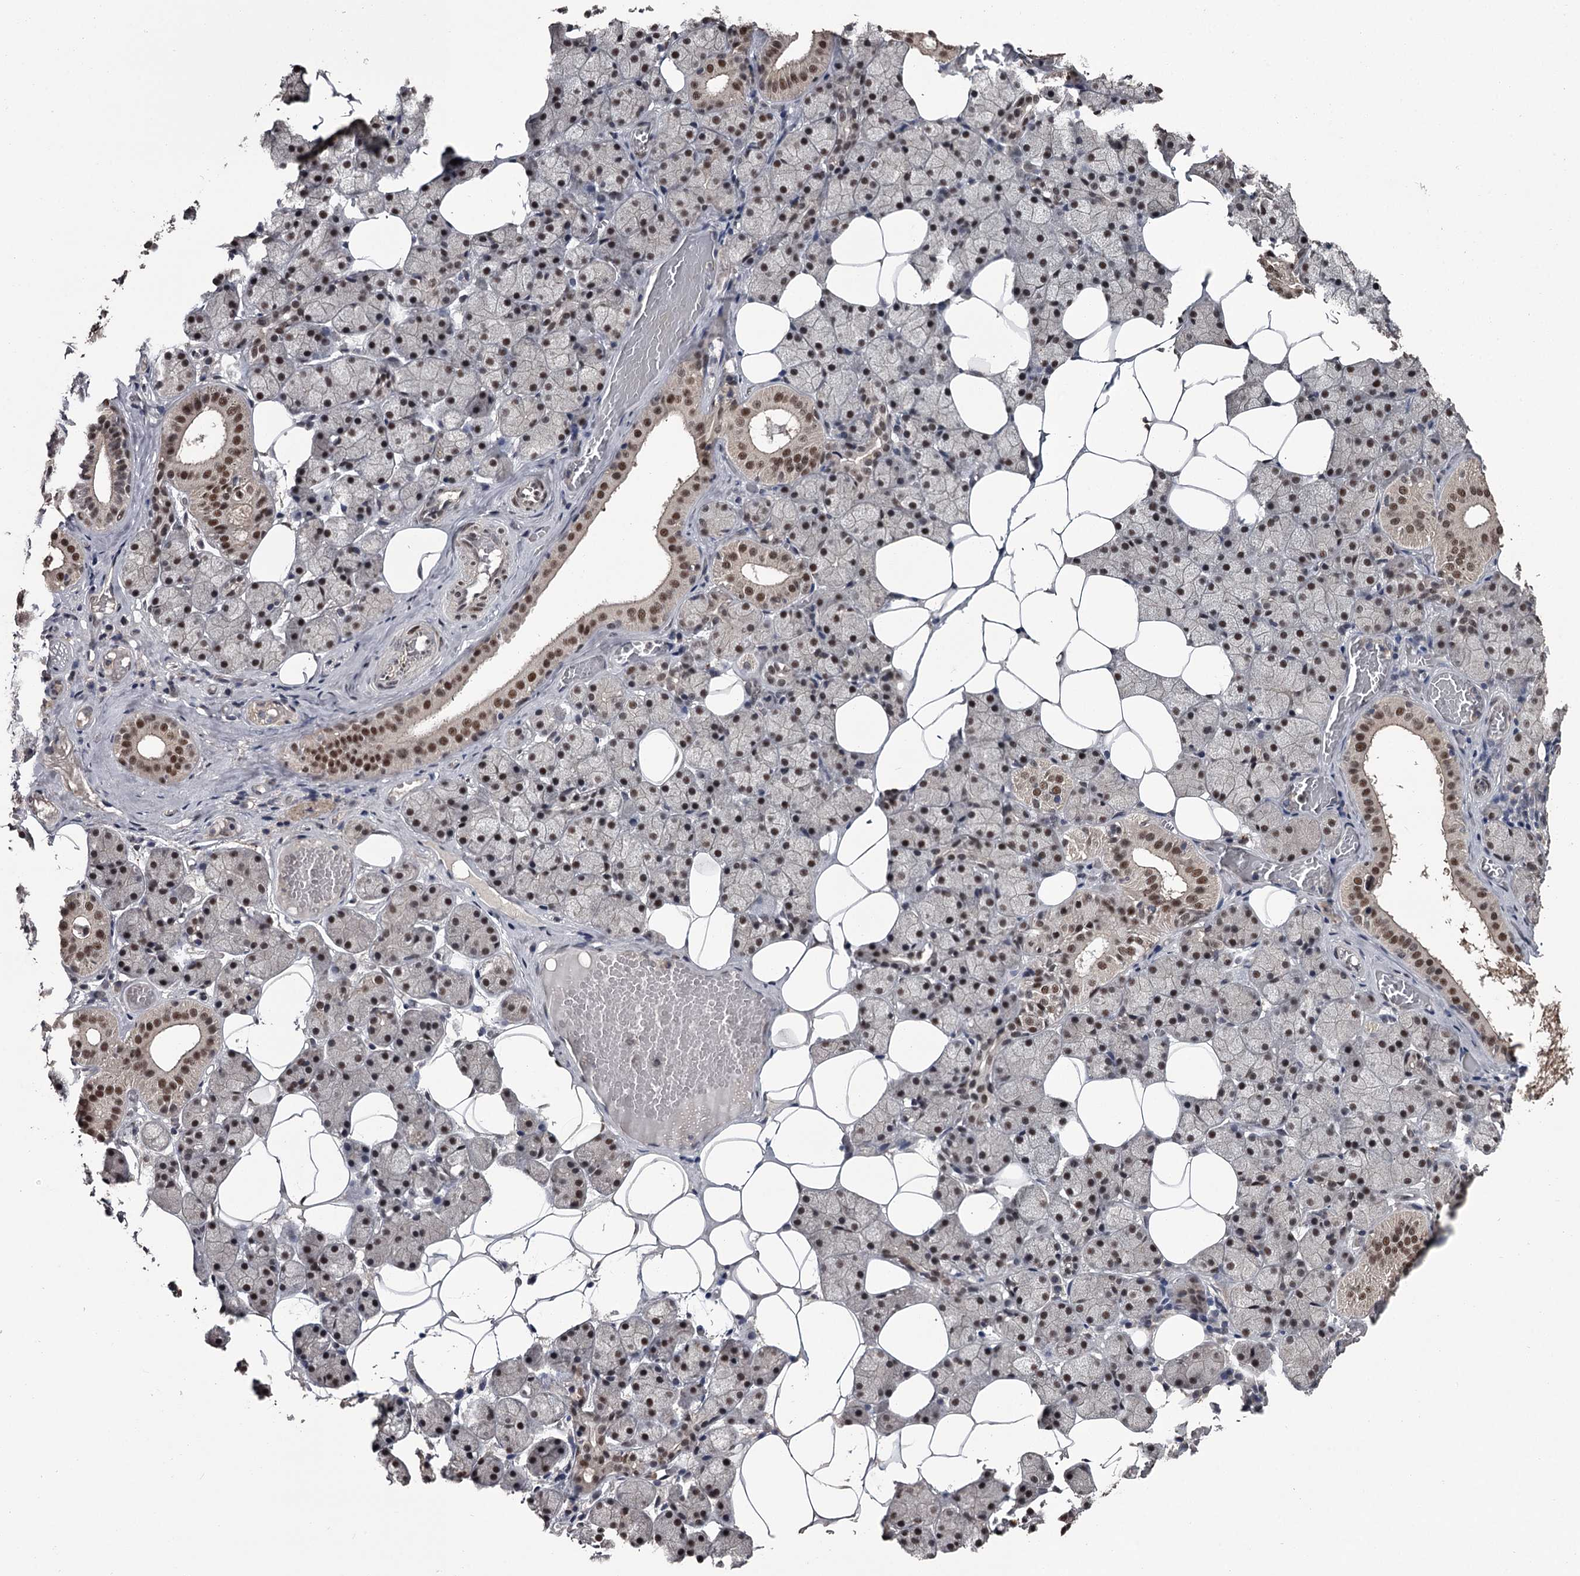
{"staining": {"intensity": "moderate", "quantity": "25%-75%", "location": "nuclear"}, "tissue": "salivary gland", "cell_type": "Glandular cells", "image_type": "normal", "snomed": [{"axis": "morphology", "description": "Normal tissue, NOS"}, {"axis": "topography", "description": "Salivary gland"}], "caption": "Protein staining of unremarkable salivary gland demonstrates moderate nuclear positivity in approximately 25%-75% of glandular cells. (IHC, brightfield microscopy, high magnification).", "gene": "PRPF40B", "patient": {"sex": "female", "age": 33}}